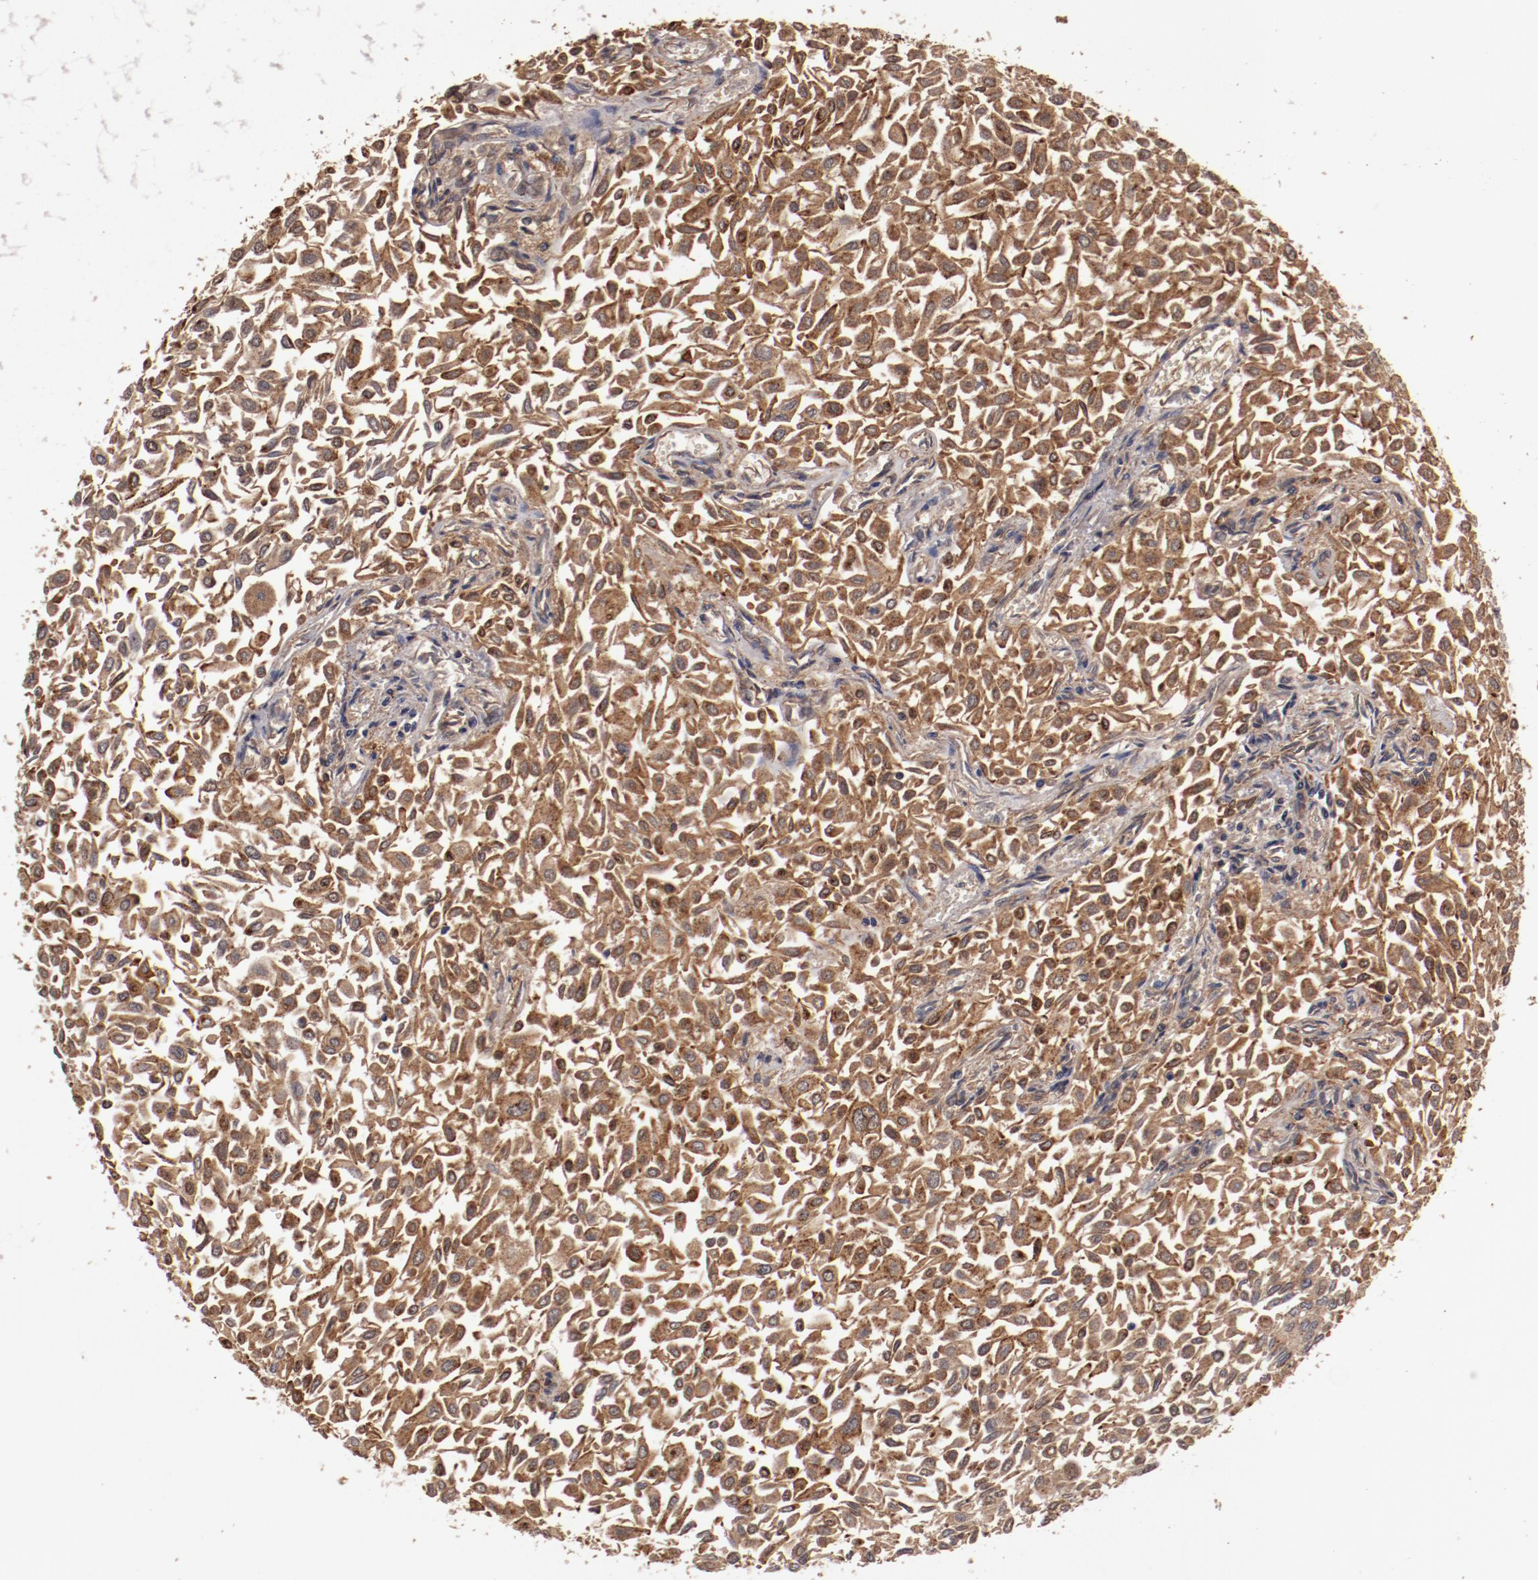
{"staining": {"intensity": "strong", "quantity": ">75%", "location": "cytoplasmic/membranous"}, "tissue": "urothelial cancer", "cell_type": "Tumor cells", "image_type": "cancer", "snomed": [{"axis": "morphology", "description": "Urothelial carcinoma, Low grade"}, {"axis": "topography", "description": "Urinary bladder"}], "caption": "DAB (3,3'-diaminobenzidine) immunohistochemical staining of human urothelial cancer demonstrates strong cytoplasmic/membranous protein expression in about >75% of tumor cells.", "gene": "LRRC75B", "patient": {"sex": "male", "age": 64}}